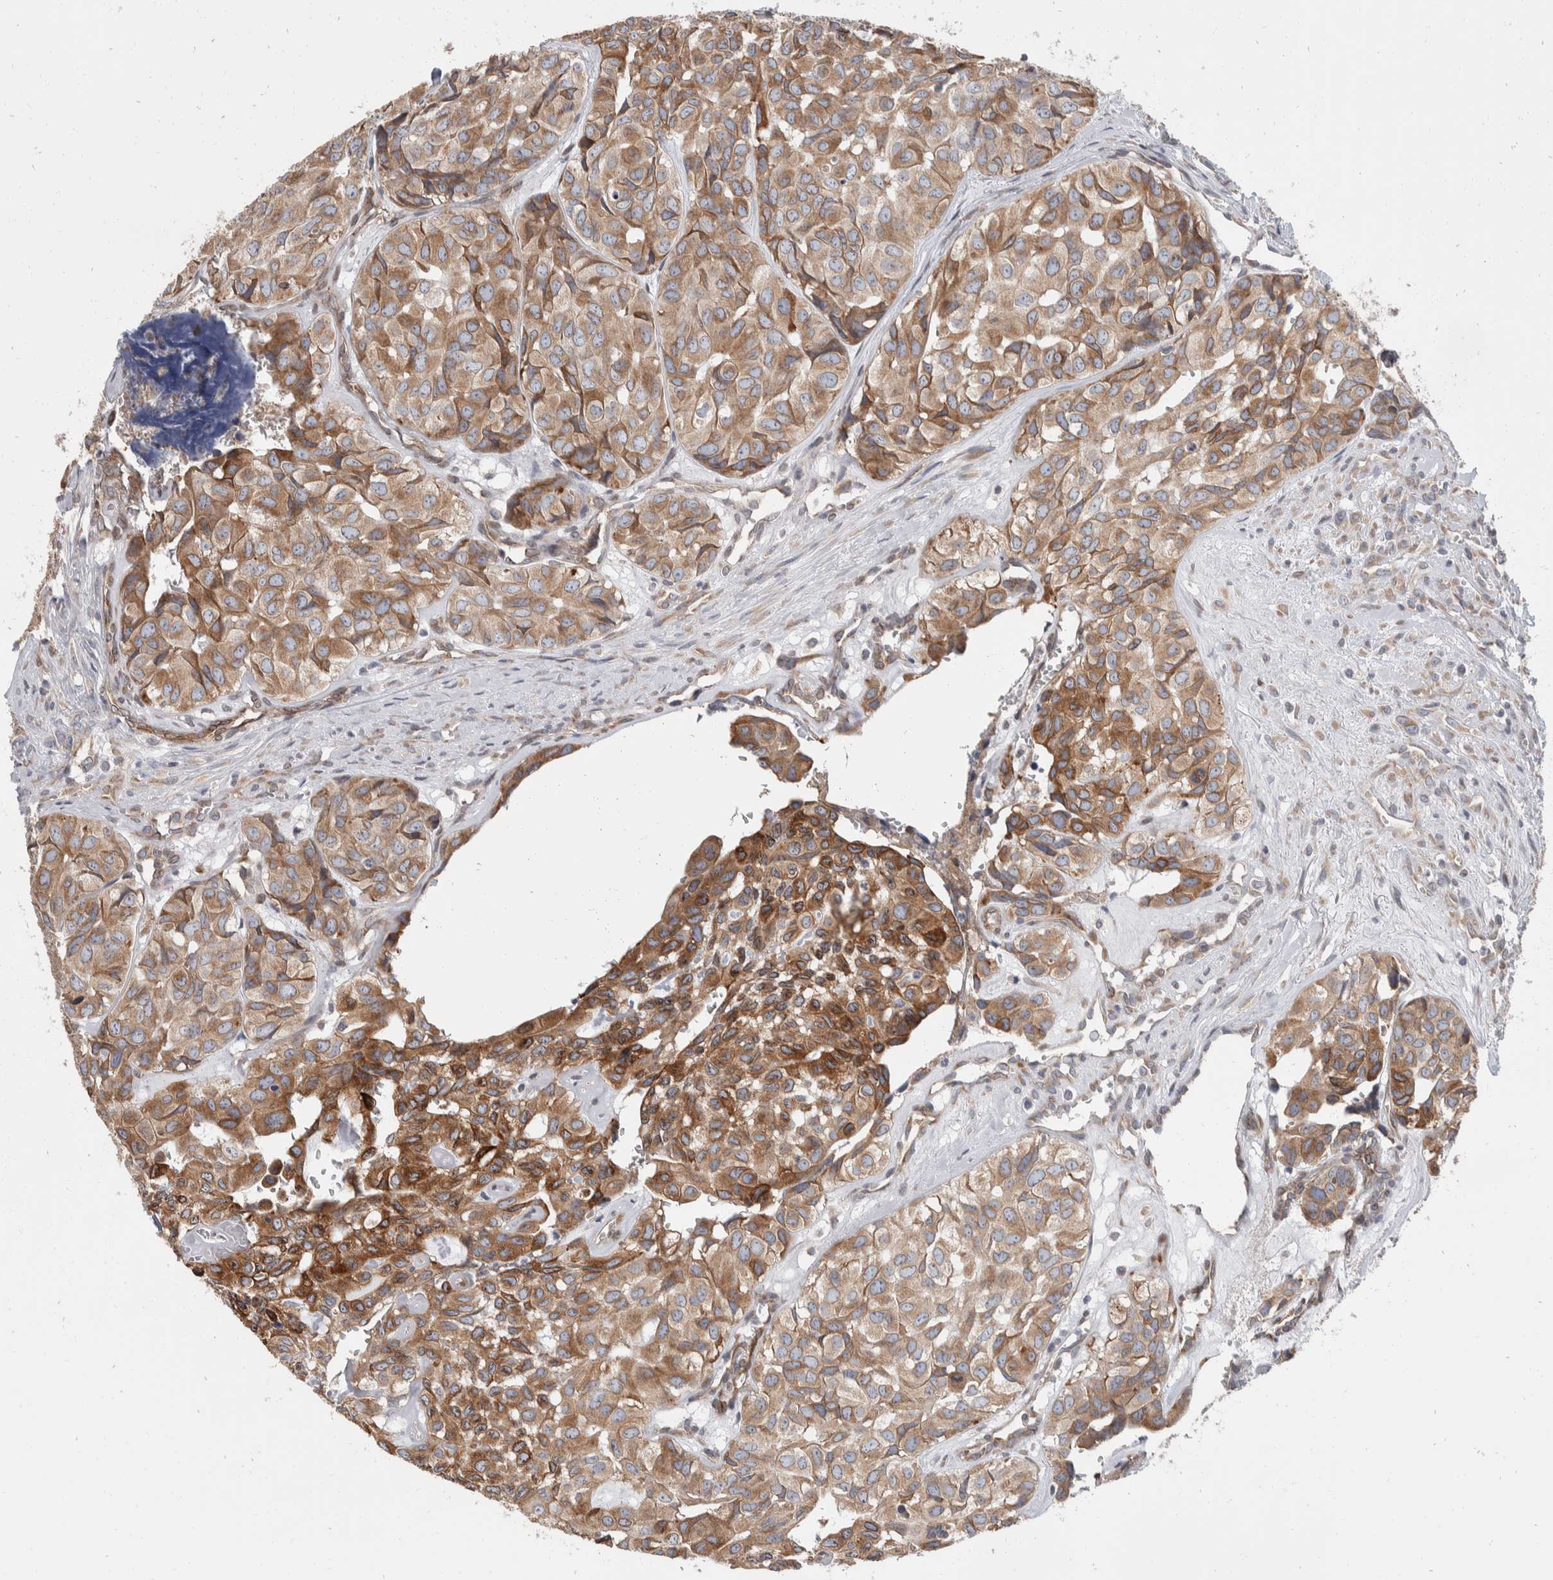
{"staining": {"intensity": "moderate", "quantity": ">75%", "location": "cytoplasmic/membranous"}, "tissue": "head and neck cancer", "cell_type": "Tumor cells", "image_type": "cancer", "snomed": [{"axis": "morphology", "description": "Adenocarcinoma, NOS"}, {"axis": "topography", "description": "Salivary gland, NOS"}, {"axis": "topography", "description": "Head-Neck"}], "caption": "Protein staining of head and neck adenocarcinoma tissue exhibits moderate cytoplasmic/membranous positivity in about >75% of tumor cells.", "gene": "TMEM245", "patient": {"sex": "female", "age": 76}}